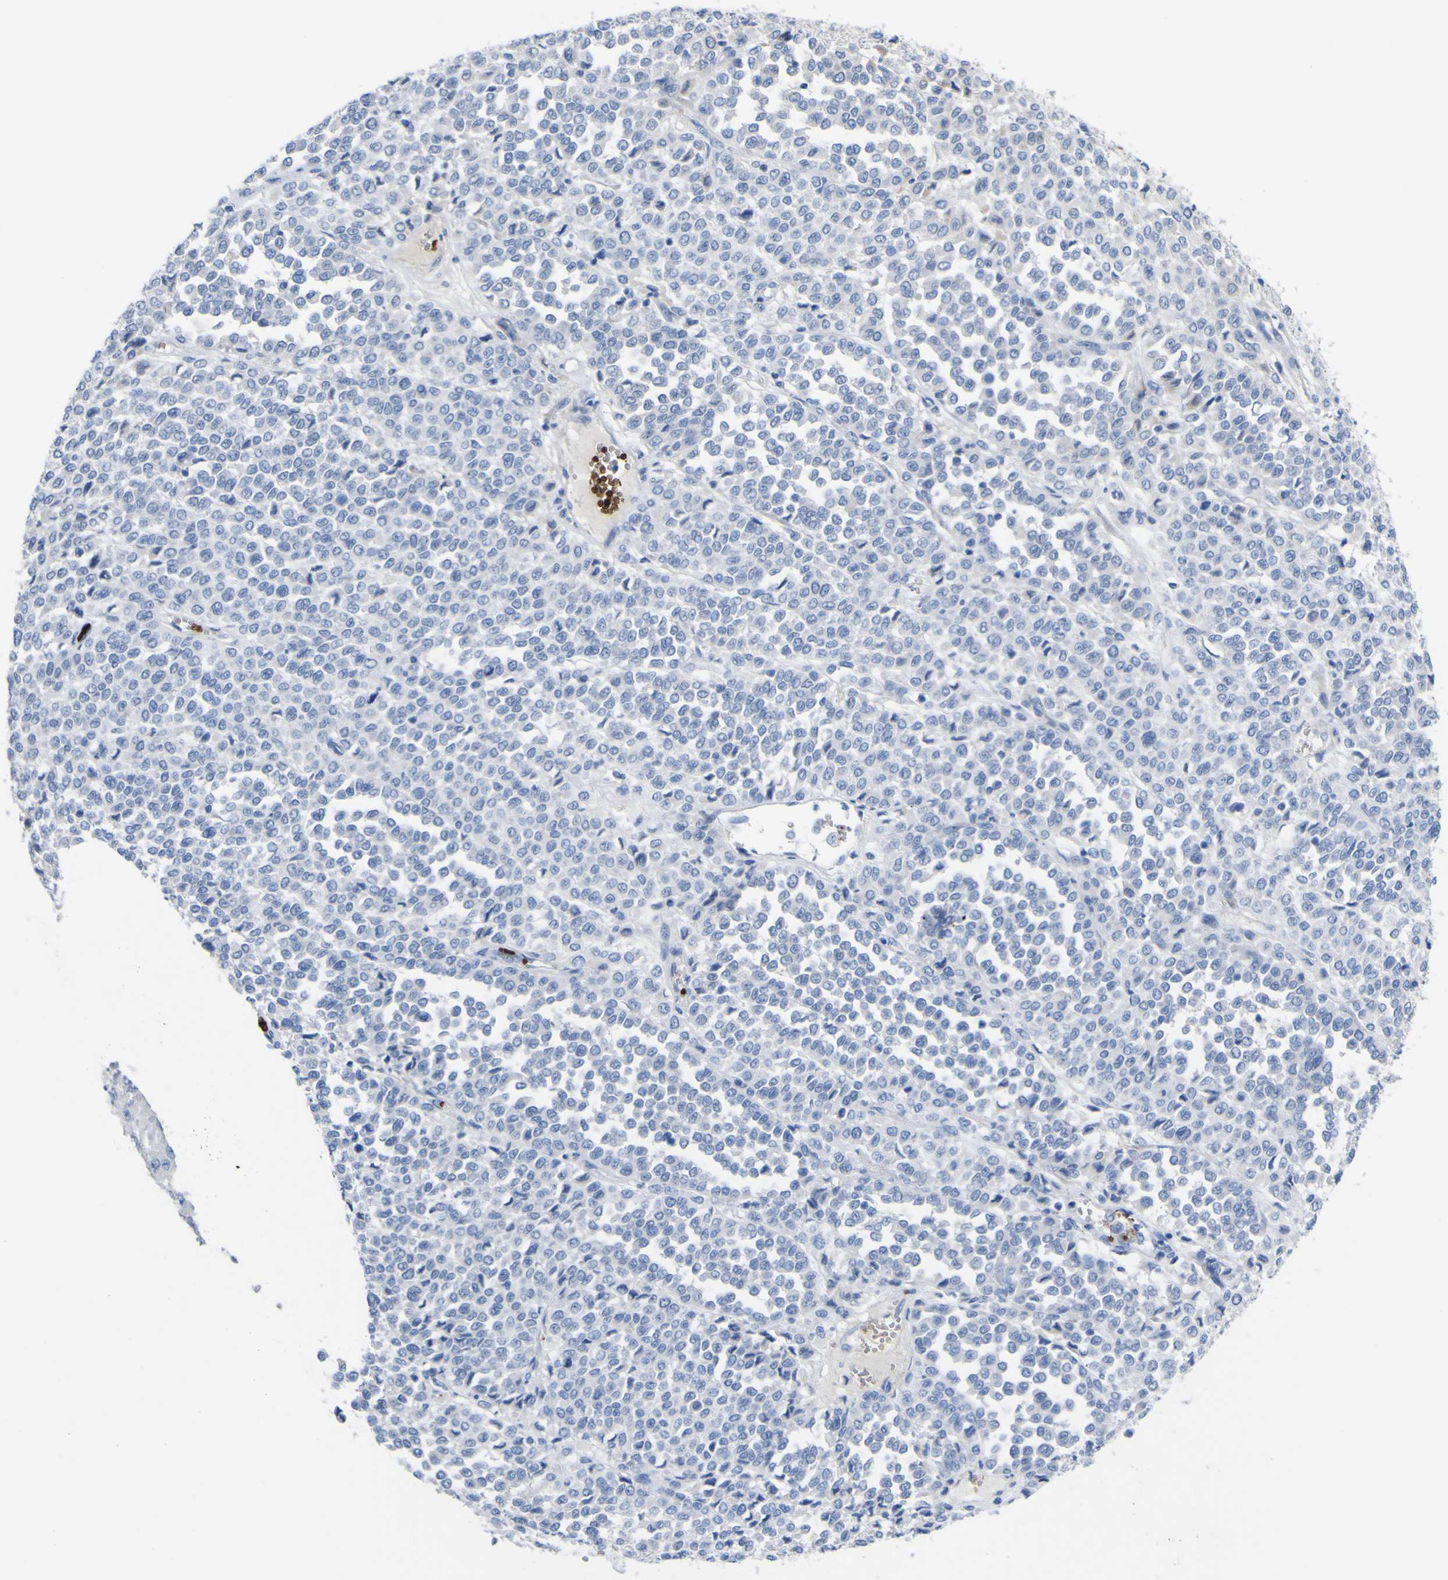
{"staining": {"intensity": "negative", "quantity": "none", "location": "none"}, "tissue": "melanoma", "cell_type": "Tumor cells", "image_type": "cancer", "snomed": [{"axis": "morphology", "description": "Malignant melanoma, Metastatic site"}, {"axis": "topography", "description": "Pancreas"}], "caption": "Tumor cells show no significant protein positivity in malignant melanoma (metastatic site). Nuclei are stained in blue.", "gene": "GCM1", "patient": {"sex": "female", "age": 30}}